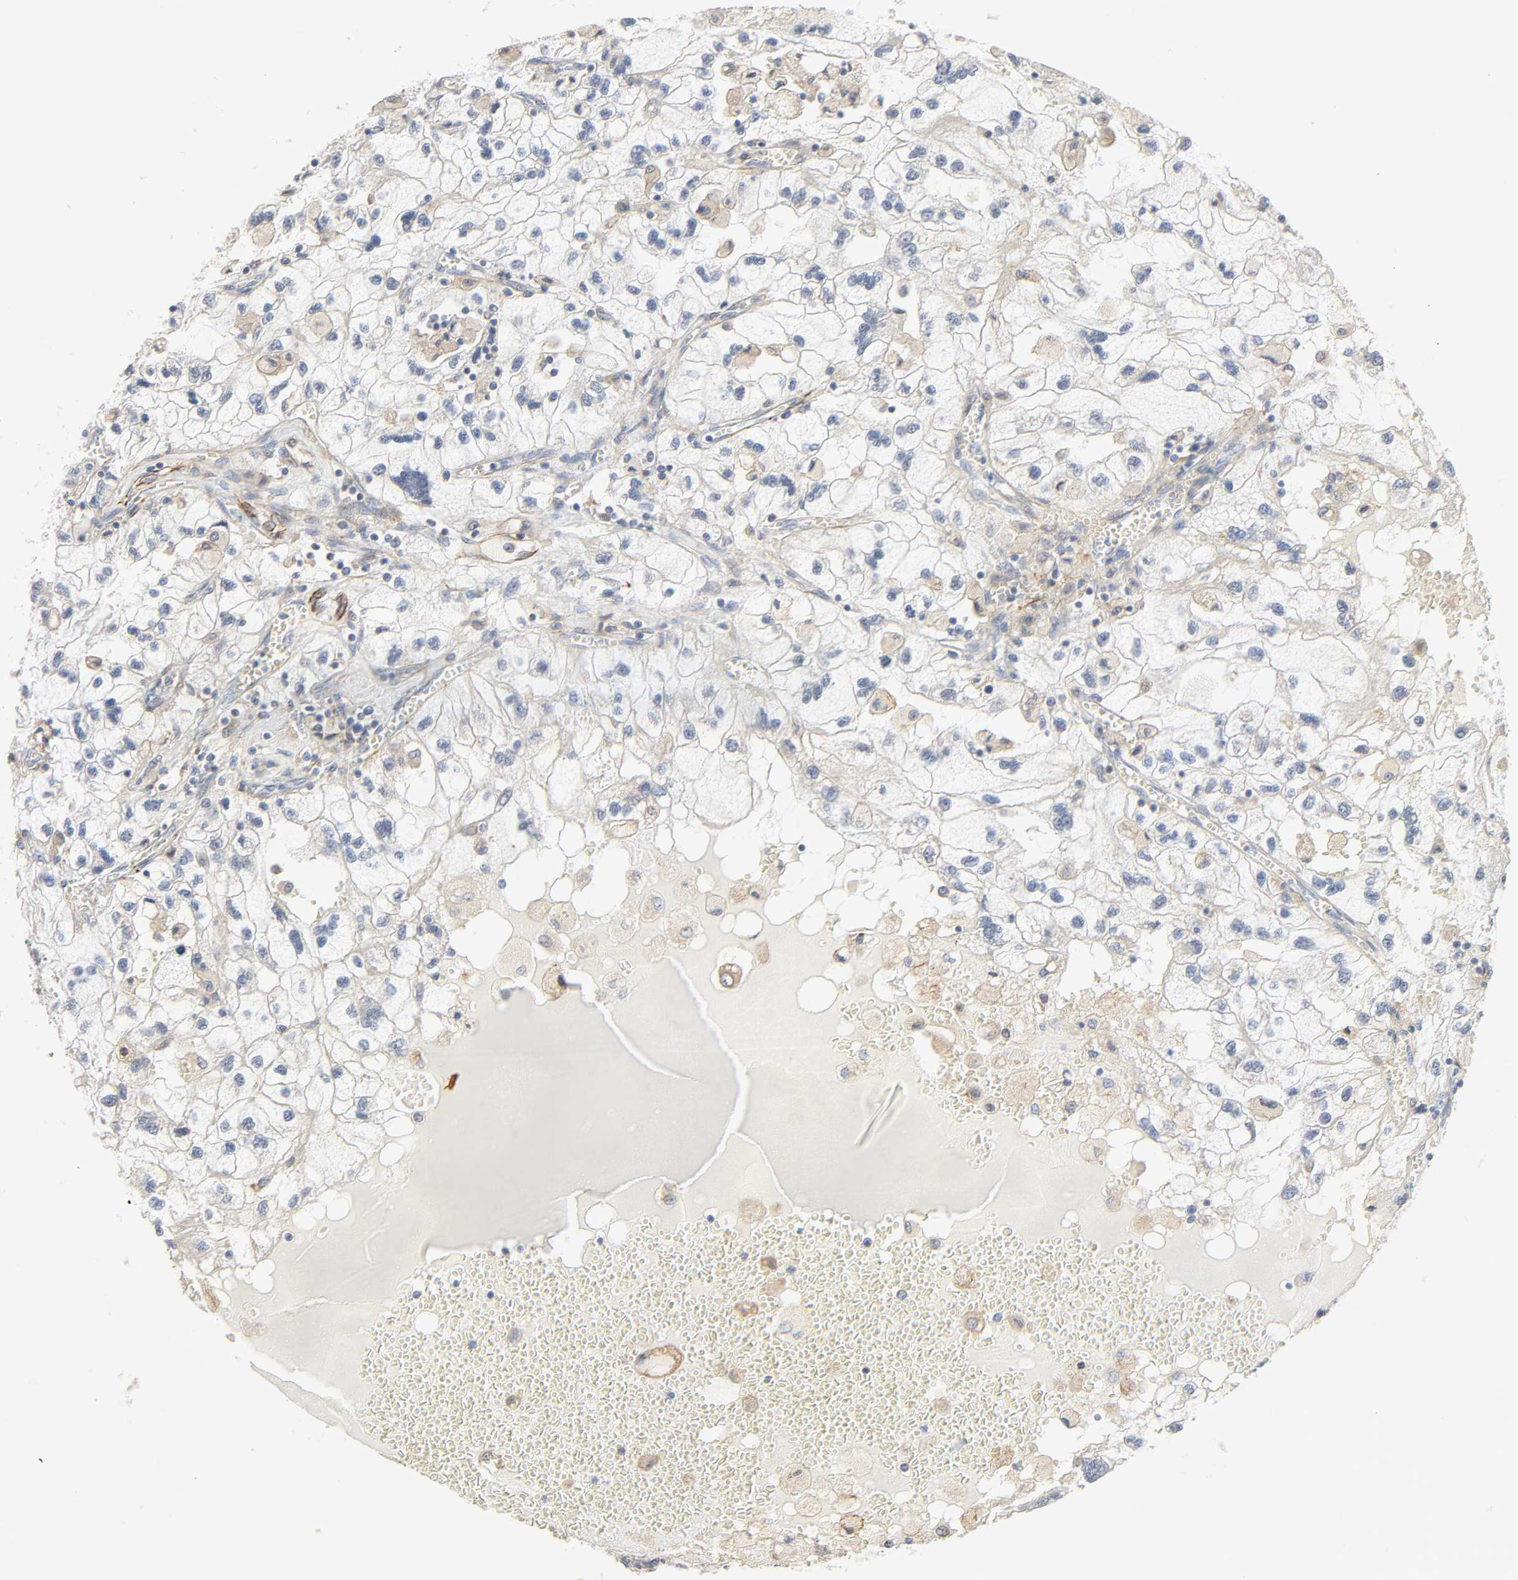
{"staining": {"intensity": "weak", "quantity": "<25%", "location": "cytoplasmic/membranous"}, "tissue": "renal cancer", "cell_type": "Tumor cells", "image_type": "cancer", "snomed": [{"axis": "morphology", "description": "Normal tissue, NOS"}, {"axis": "morphology", "description": "Adenocarcinoma, NOS"}, {"axis": "topography", "description": "Kidney"}], "caption": "Renal cancer was stained to show a protein in brown. There is no significant expression in tumor cells. Brightfield microscopy of immunohistochemistry (IHC) stained with DAB (brown) and hematoxylin (blue), captured at high magnification.", "gene": "FAM118A", "patient": {"sex": "male", "age": 71}}